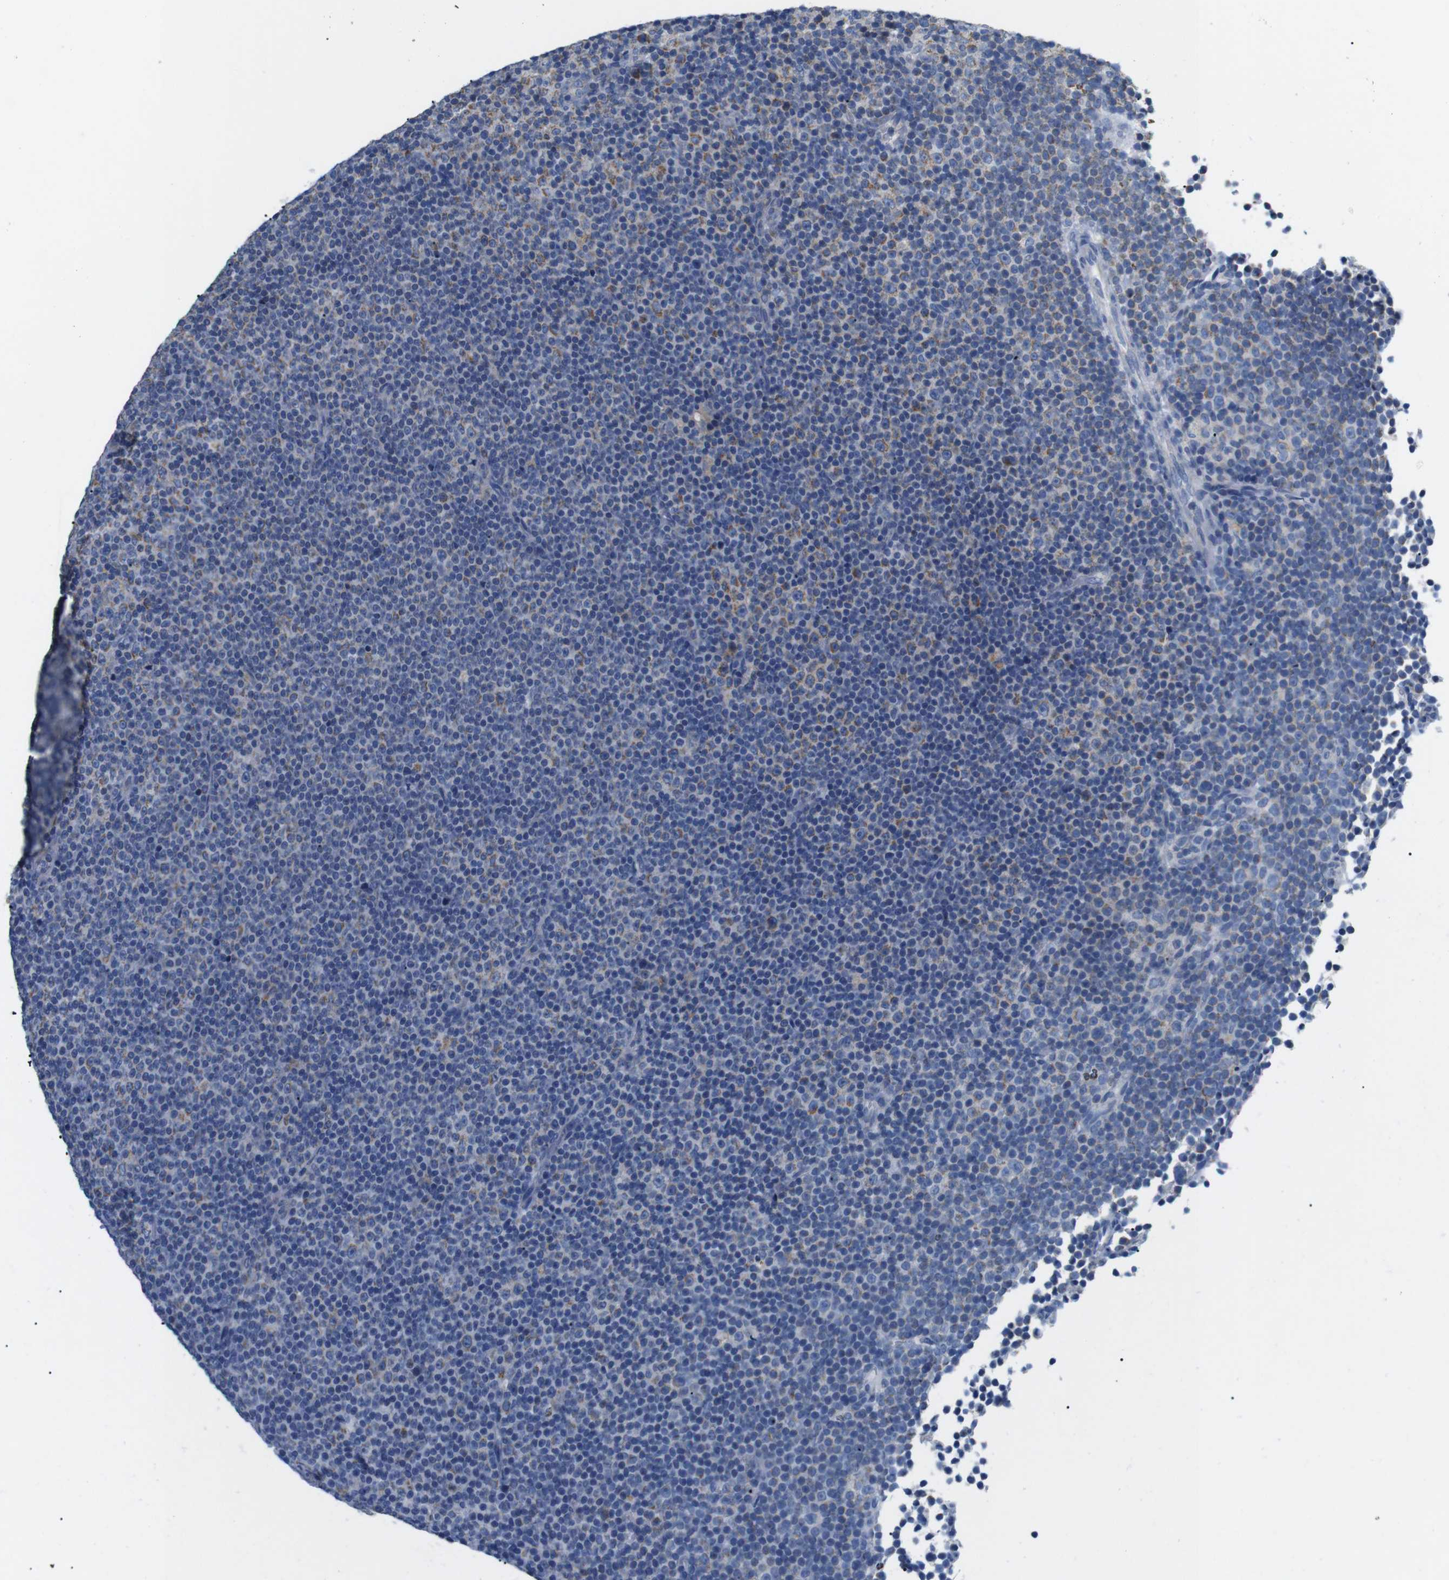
{"staining": {"intensity": "moderate", "quantity": "25%-75%", "location": "cytoplasmic/membranous"}, "tissue": "lymphoma", "cell_type": "Tumor cells", "image_type": "cancer", "snomed": [{"axis": "morphology", "description": "Malignant lymphoma, non-Hodgkin's type, Low grade"}, {"axis": "topography", "description": "Lymph node"}], "caption": "The histopathology image exhibits immunohistochemical staining of lymphoma. There is moderate cytoplasmic/membranous expression is identified in approximately 25%-75% of tumor cells.", "gene": "F2RL1", "patient": {"sex": "female", "age": 67}}